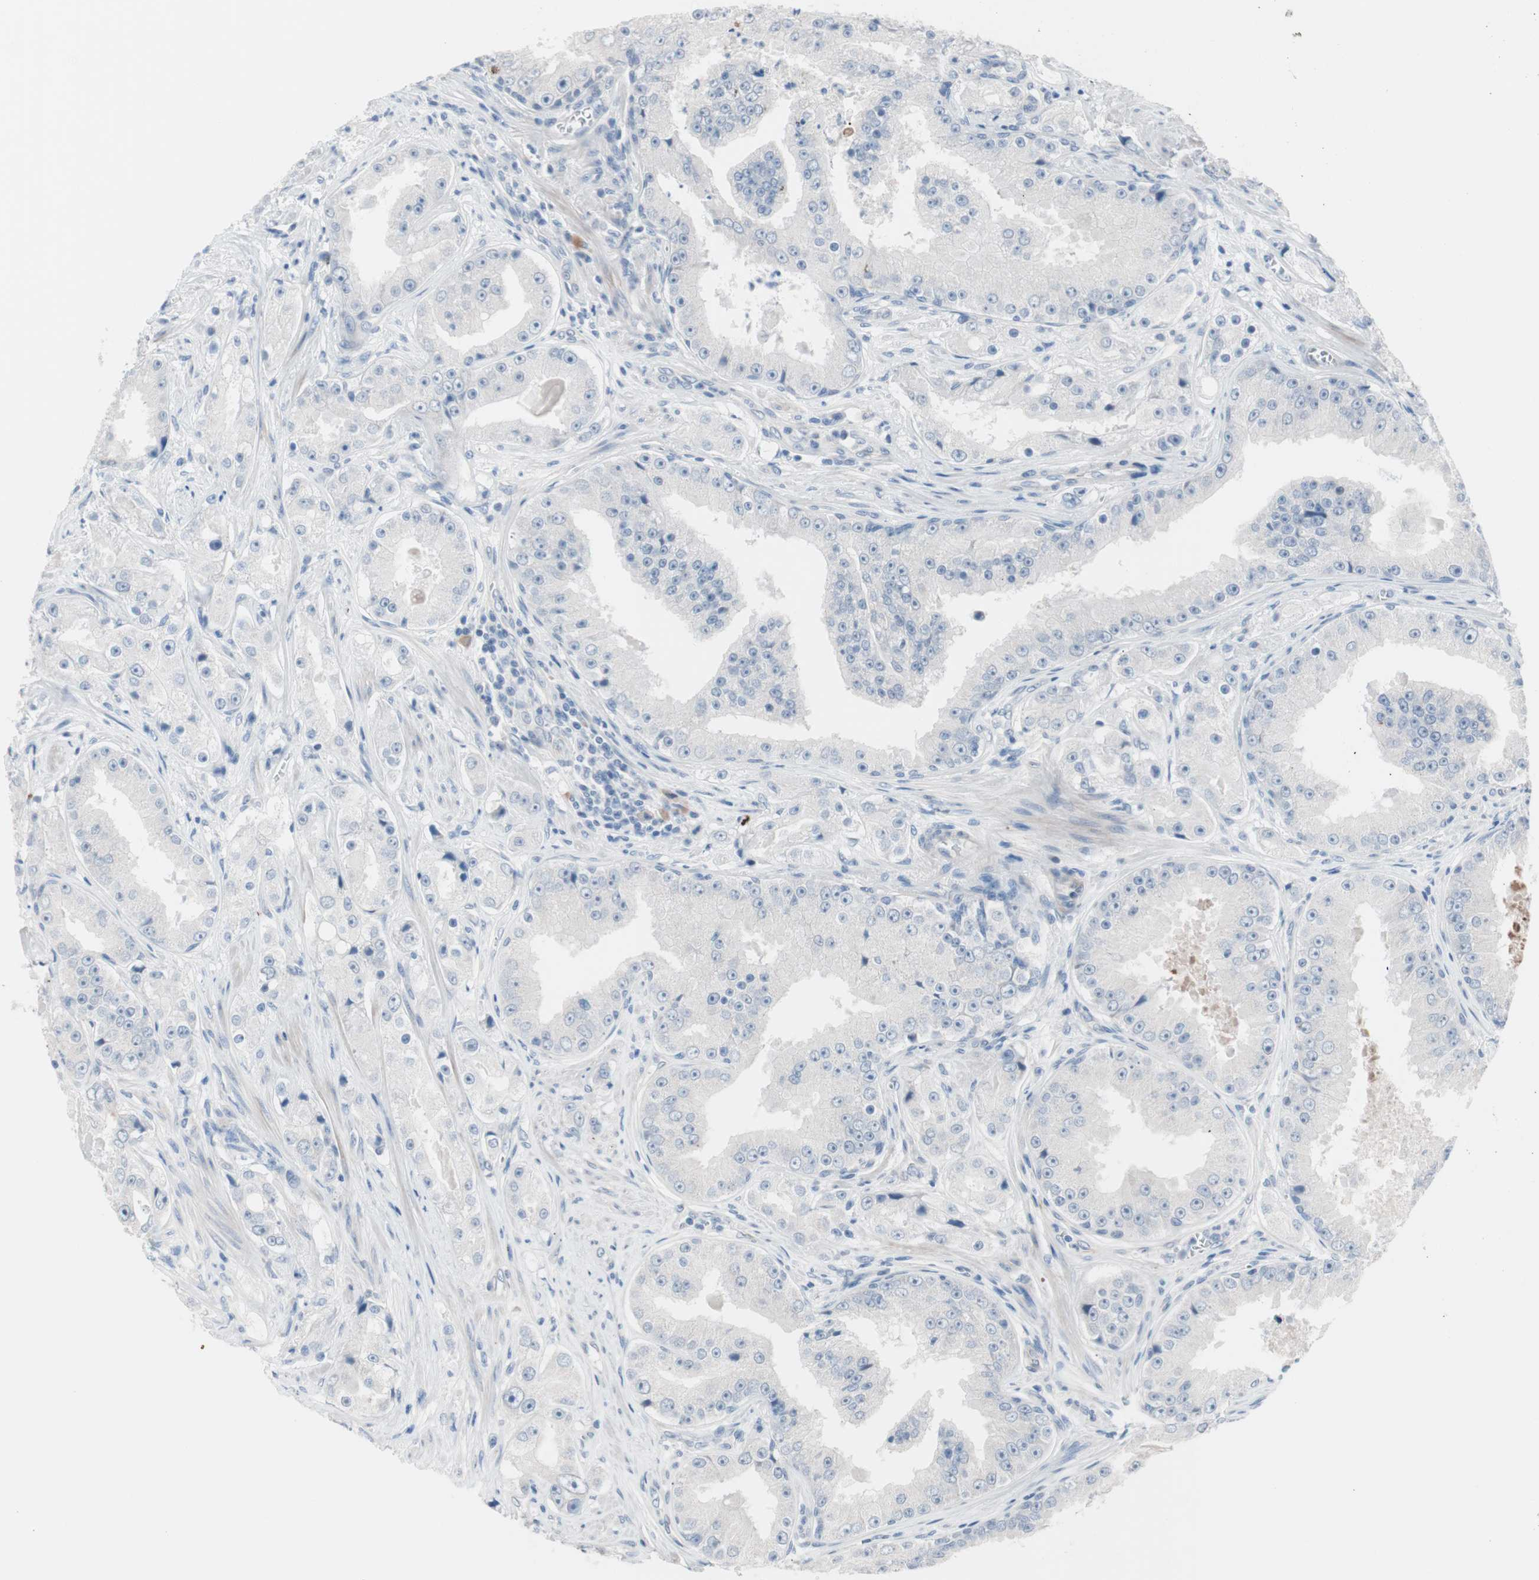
{"staining": {"intensity": "negative", "quantity": "none", "location": "none"}, "tissue": "prostate cancer", "cell_type": "Tumor cells", "image_type": "cancer", "snomed": [{"axis": "morphology", "description": "Adenocarcinoma, High grade"}, {"axis": "topography", "description": "Prostate"}], "caption": "Image shows no significant protein expression in tumor cells of adenocarcinoma (high-grade) (prostate).", "gene": "ULBP1", "patient": {"sex": "male", "age": 73}}